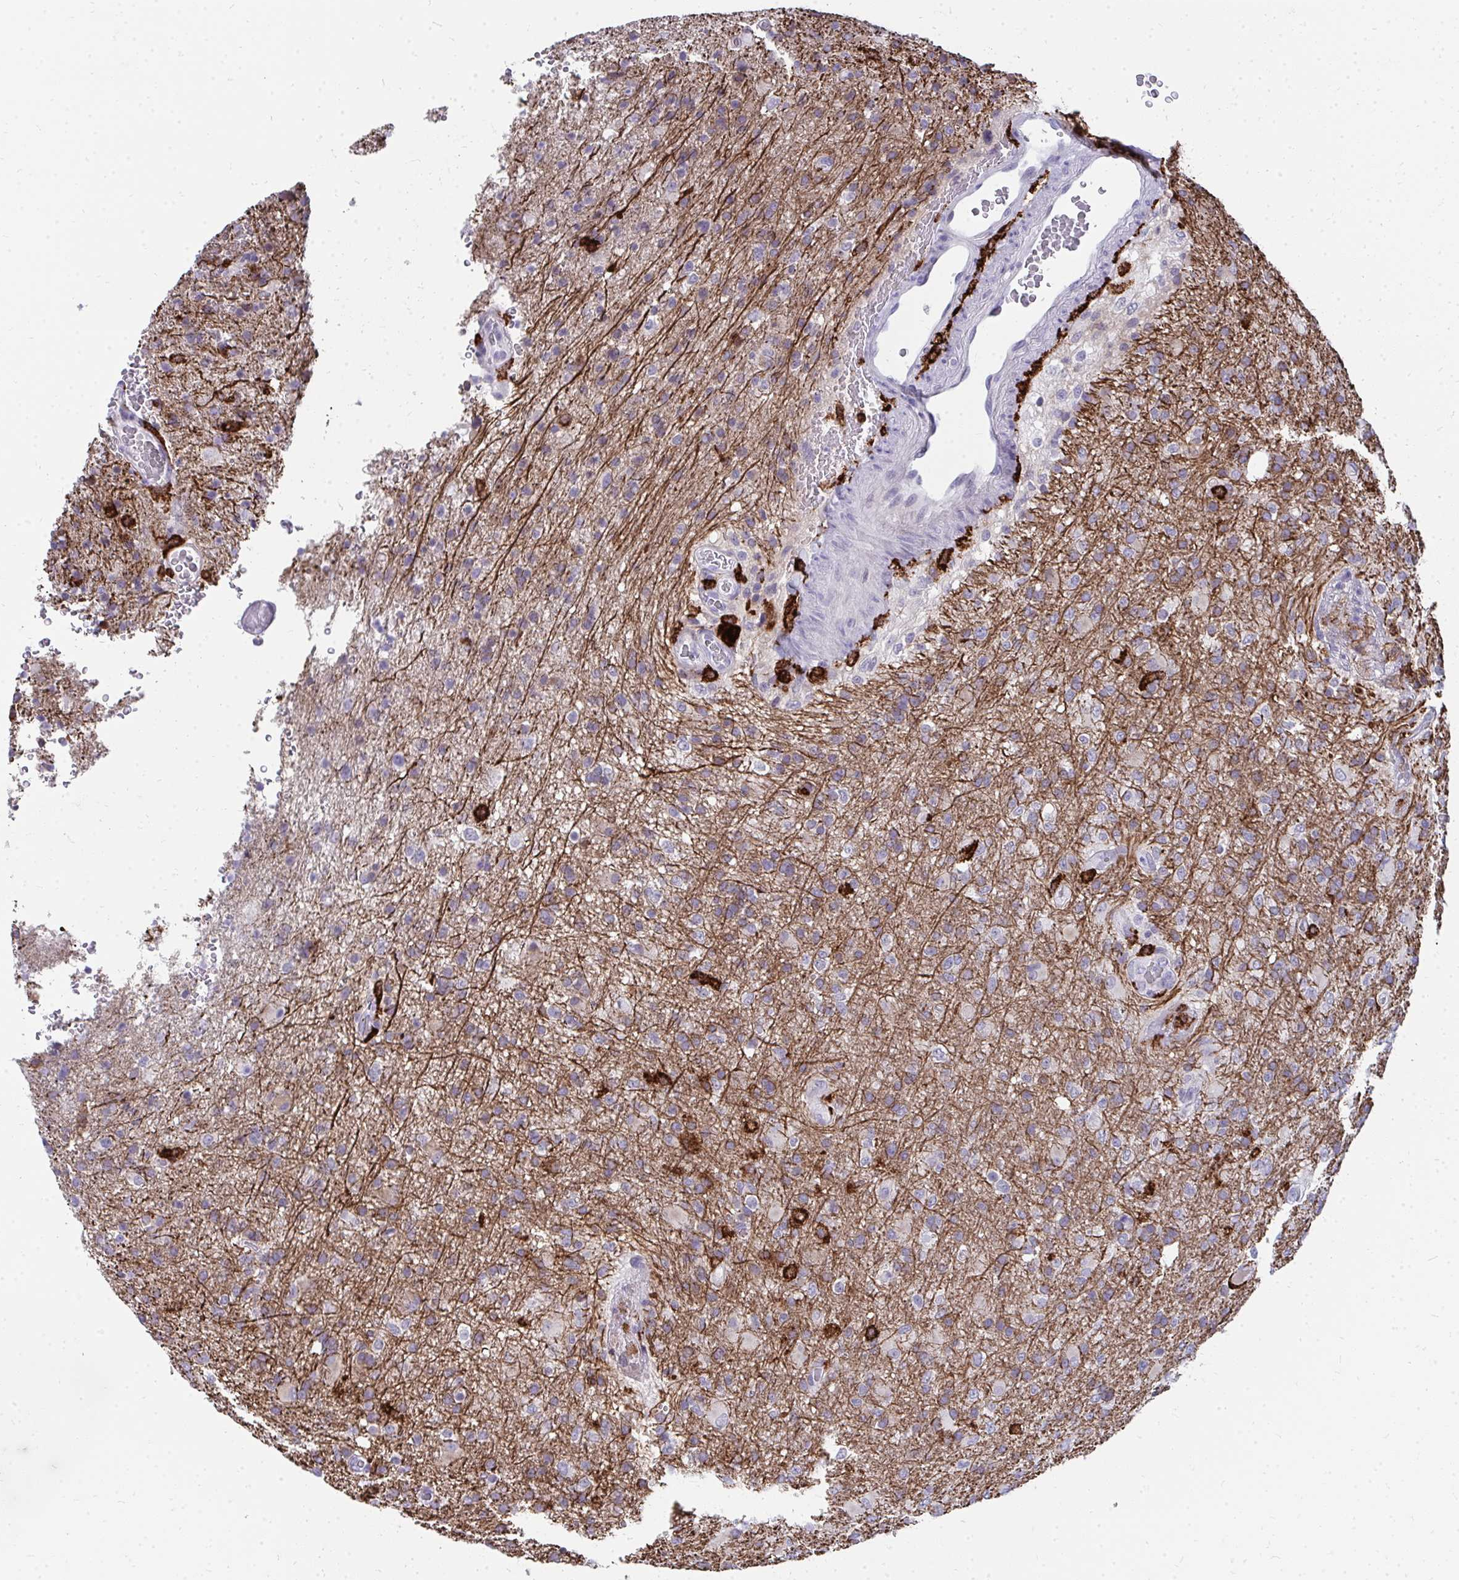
{"staining": {"intensity": "negative", "quantity": "none", "location": "none"}, "tissue": "glioma", "cell_type": "Tumor cells", "image_type": "cancer", "snomed": [{"axis": "morphology", "description": "Glioma, malignant, High grade"}, {"axis": "topography", "description": "Brain"}], "caption": "The histopathology image shows no significant expression in tumor cells of glioma.", "gene": "CD163", "patient": {"sex": "female", "age": 74}}